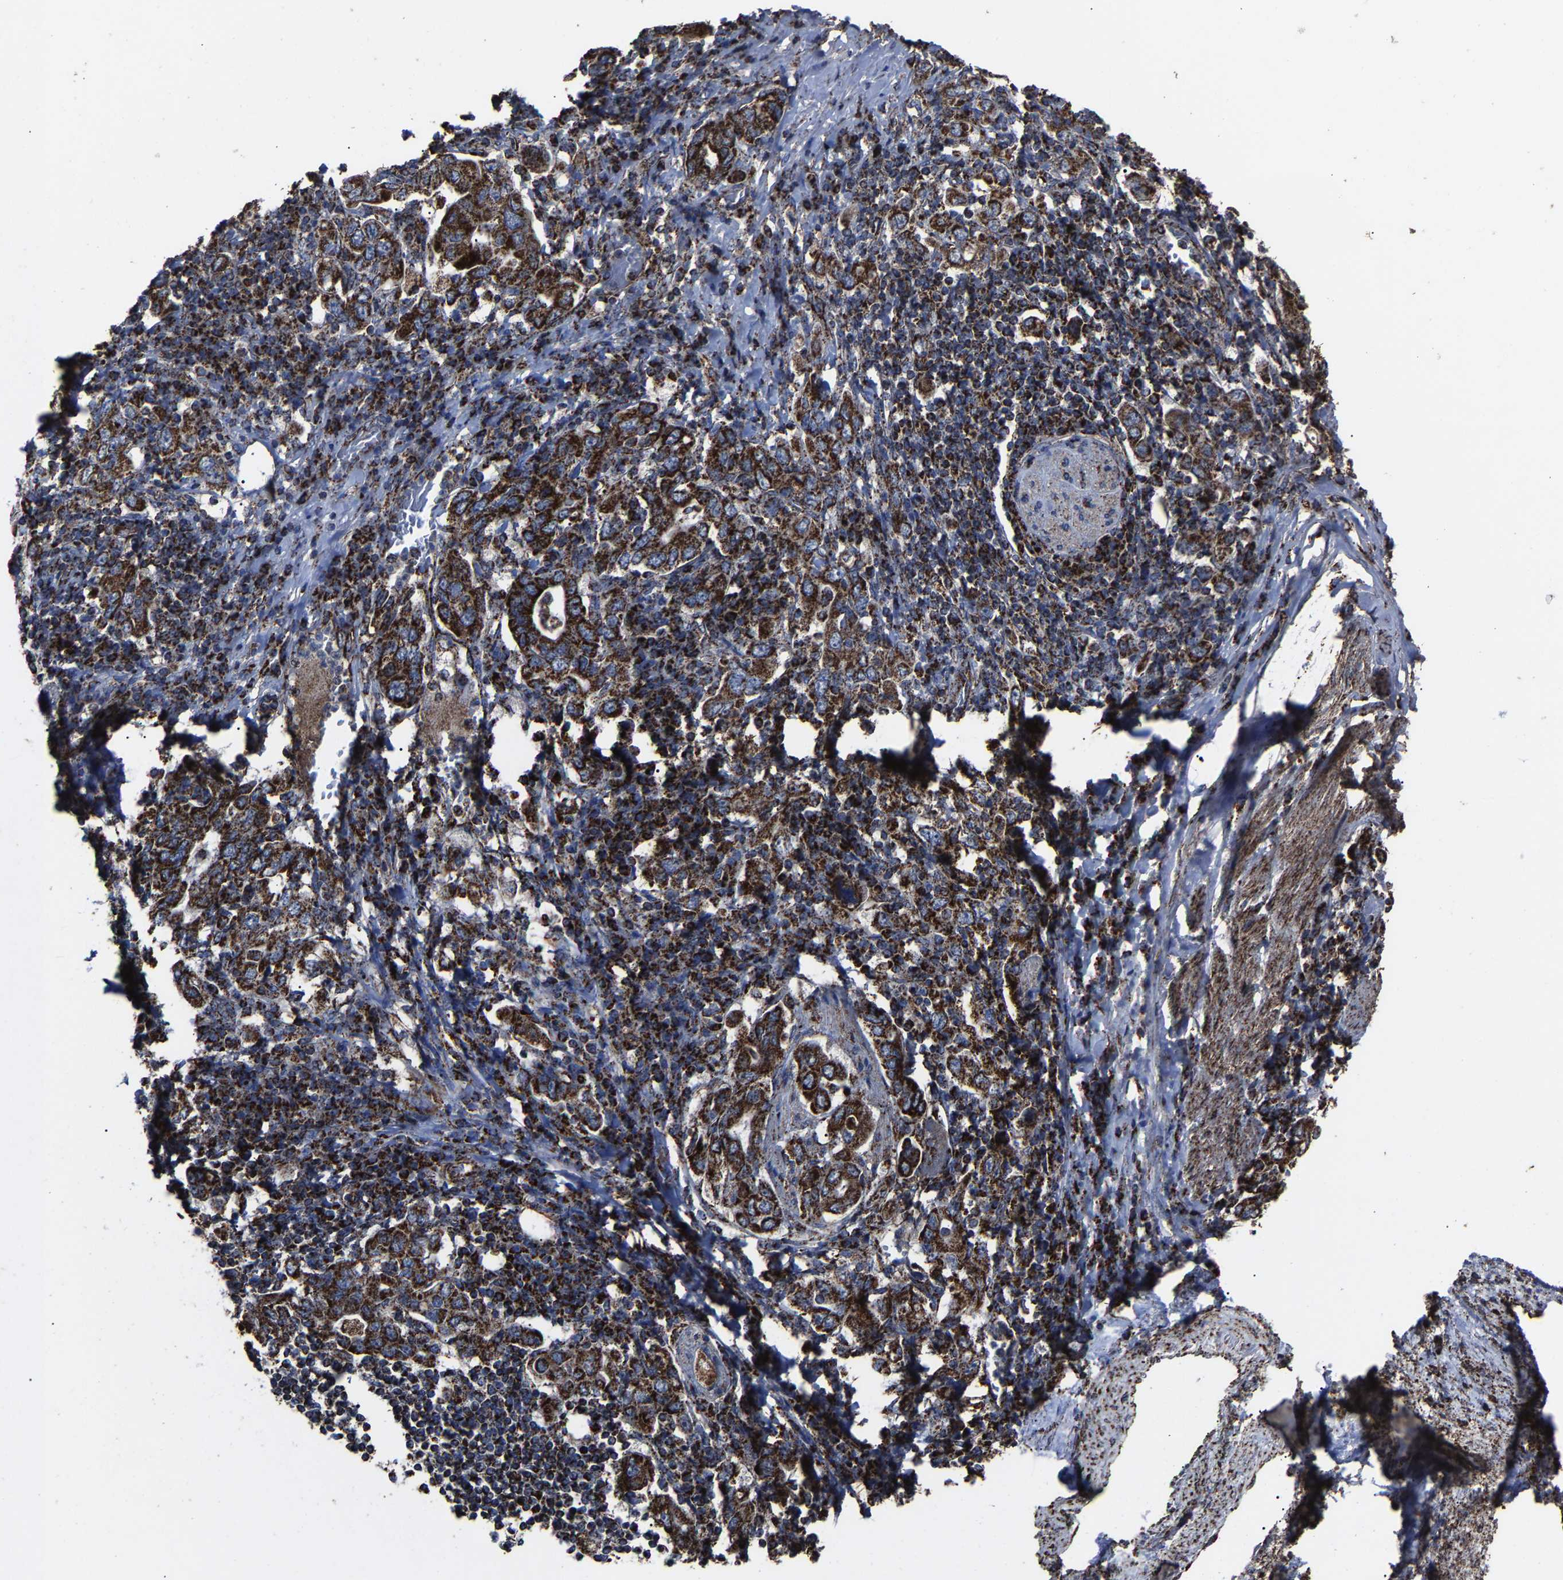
{"staining": {"intensity": "strong", "quantity": ">75%", "location": "cytoplasmic/membranous"}, "tissue": "stomach cancer", "cell_type": "Tumor cells", "image_type": "cancer", "snomed": [{"axis": "morphology", "description": "Adenocarcinoma, NOS"}, {"axis": "topography", "description": "Stomach, upper"}], "caption": "Approximately >75% of tumor cells in stomach cancer display strong cytoplasmic/membranous protein staining as visualized by brown immunohistochemical staining.", "gene": "NDUFV3", "patient": {"sex": "male", "age": 62}}